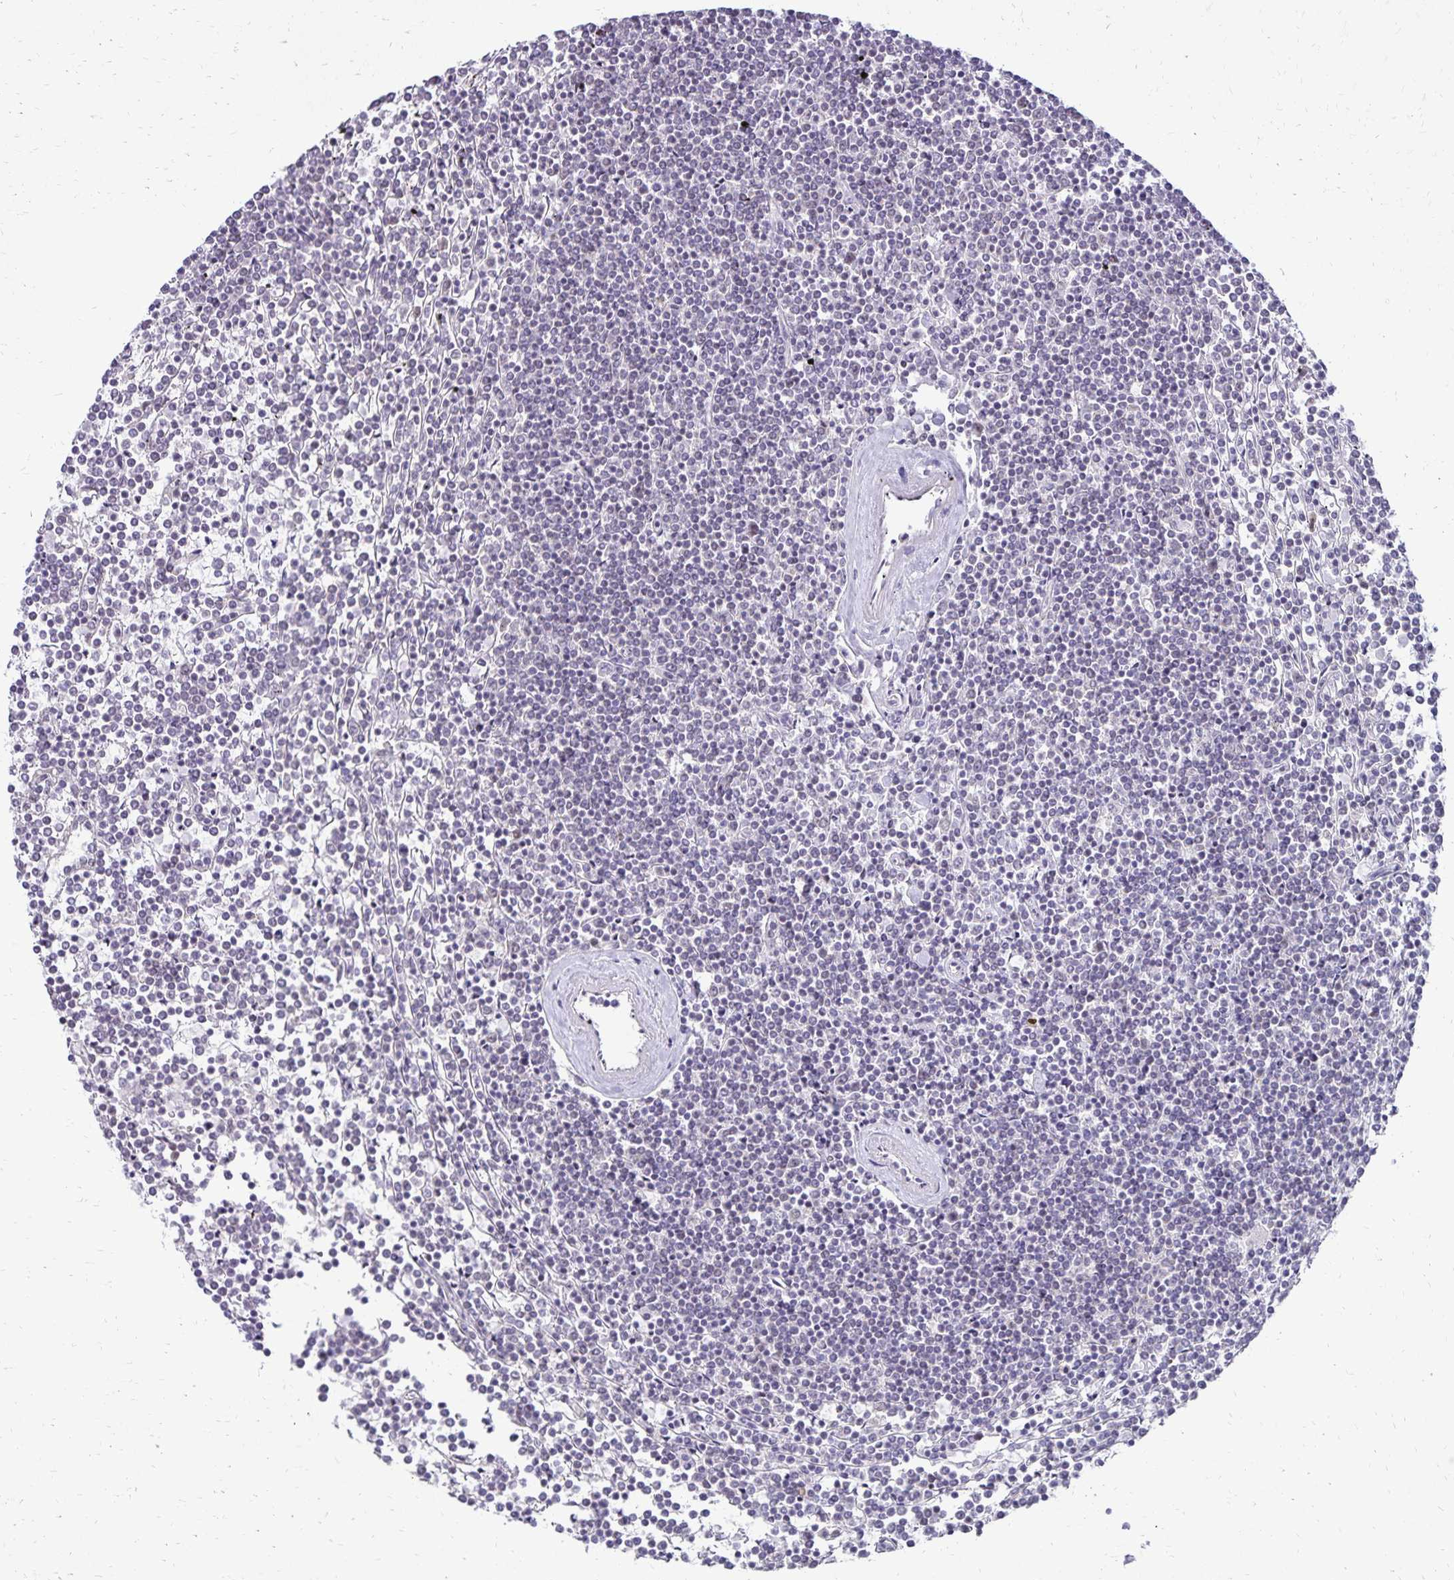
{"staining": {"intensity": "negative", "quantity": "none", "location": "none"}, "tissue": "lymphoma", "cell_type": "Tumor cells", "image_type": "cancer", "snomed": [{"axis": "morphology", "description": "Malignant lymphoma, non-Hodgkin's type, Low grade"}, {"axis": "topography", "description": "Spleen"}], "caption": "Tumor cells show no significant protein staining in malignant lymphoma, non-Hodgkin's type (low-grade).", "gene": "POLB", "patient": {"sex": "female", "age": 19}}